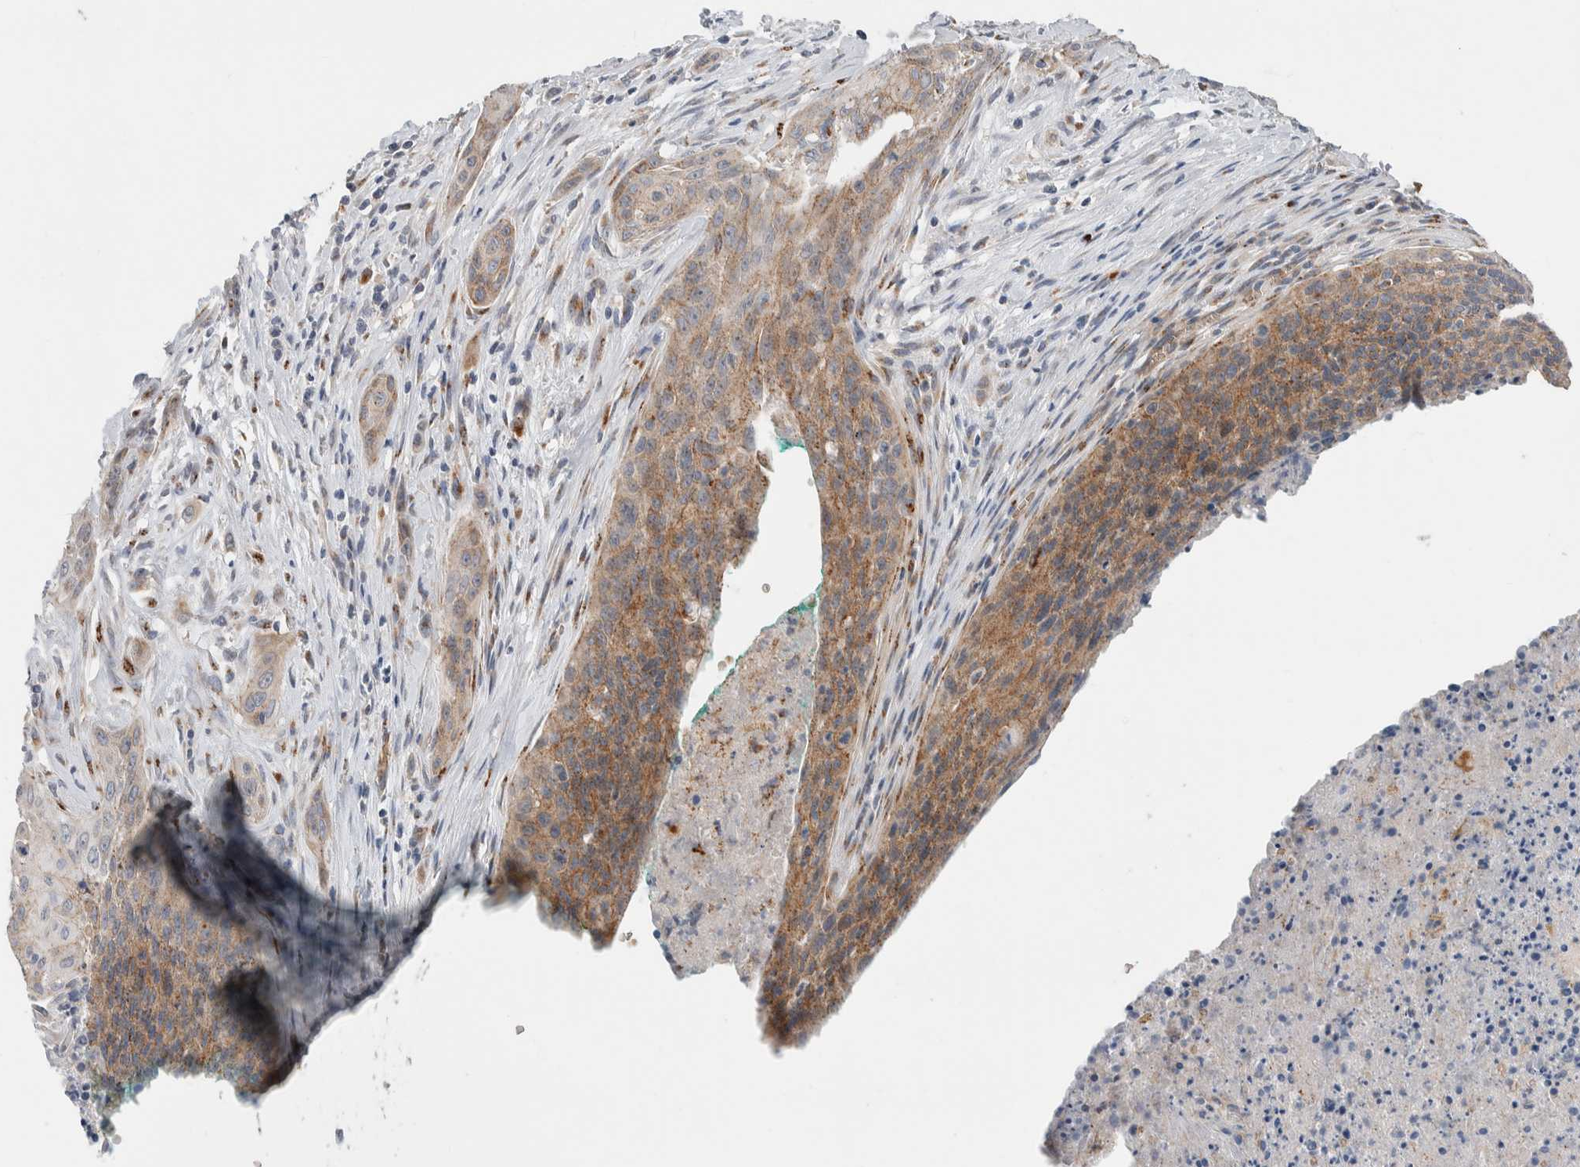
{"staining": {"intensity": "moderate", "quantity": "25%-75%", "location": "cytoplasmic/membranous"}, "tissue": "cervical cancer", "cell_type": "Tumor cells", "image_type": "cancer", "snomed": [{"axis": "morphology", "description": "Squamous cell carcinoma, NOS"}, {"axis": "topography", "description": "Cervix"}], "caption": "Immunohistochemical staining of cervical cancer shows medium levels of moderate cytoplasmic/membranous protein staining in approximately 25%-75% of tumor cells.", "gene": "SLC38A10", "patient": {"sex": "female", "age": 55}}